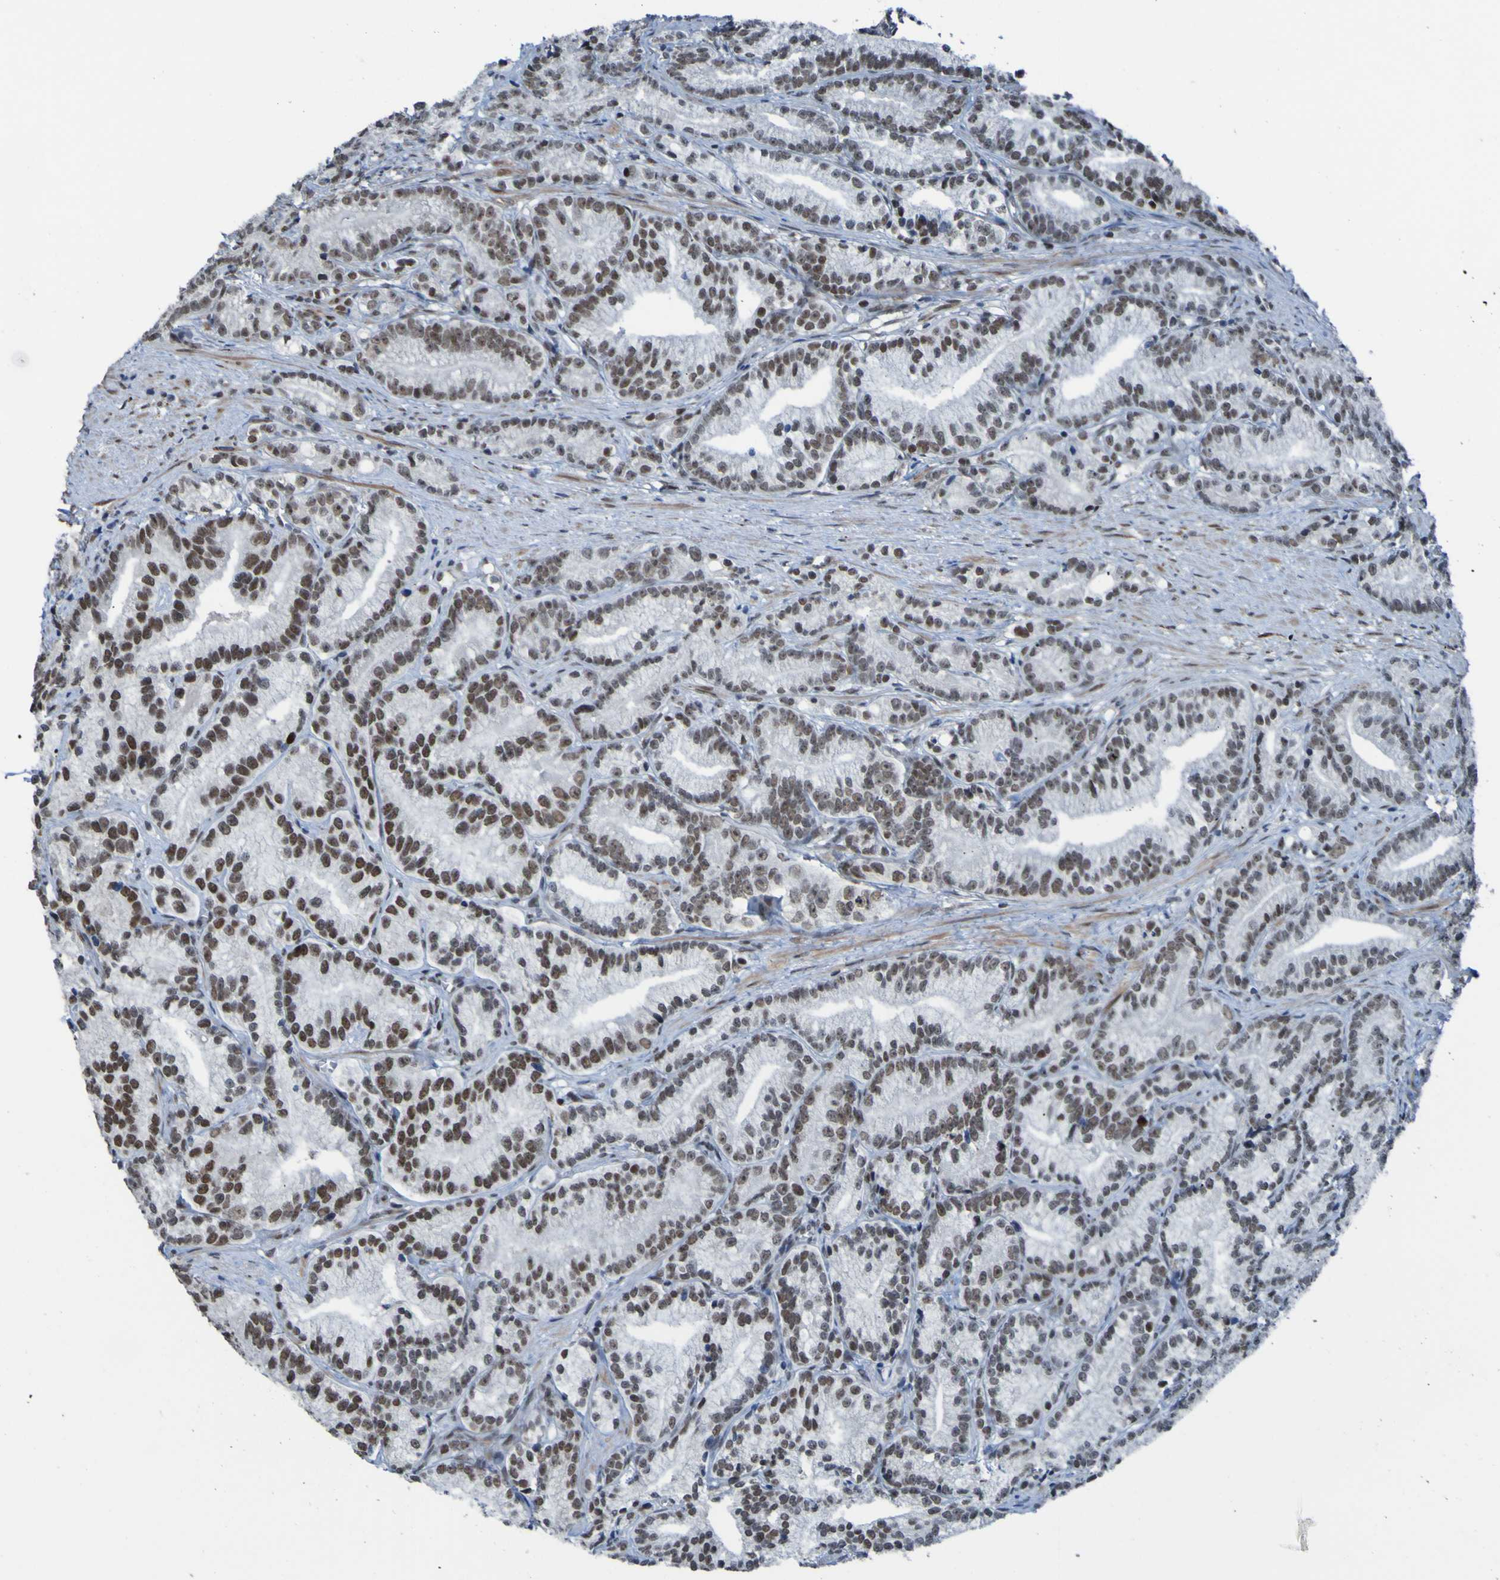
{"staining": {"intensity": "strong", "quantity": "25%-75%", "location": "nuclear"}, "tissue": "prostate cancer", "cell_type": "Tumor cells", "image_type": "cancer", "snomed": [{"axis": "morphology", "description": "Adenocarcinoma, Low grade"}, {"axis": "topography", "description": "Prostate"}], "caption": "A histopathology image of human prostate low-grade adenocarcinoma stained for a protein shows strong nuclear brown staining in tumor cells. Nuclei are stained in blue.", "gene": "PHF2", "patient": {"sex": "male", "age": 89}}